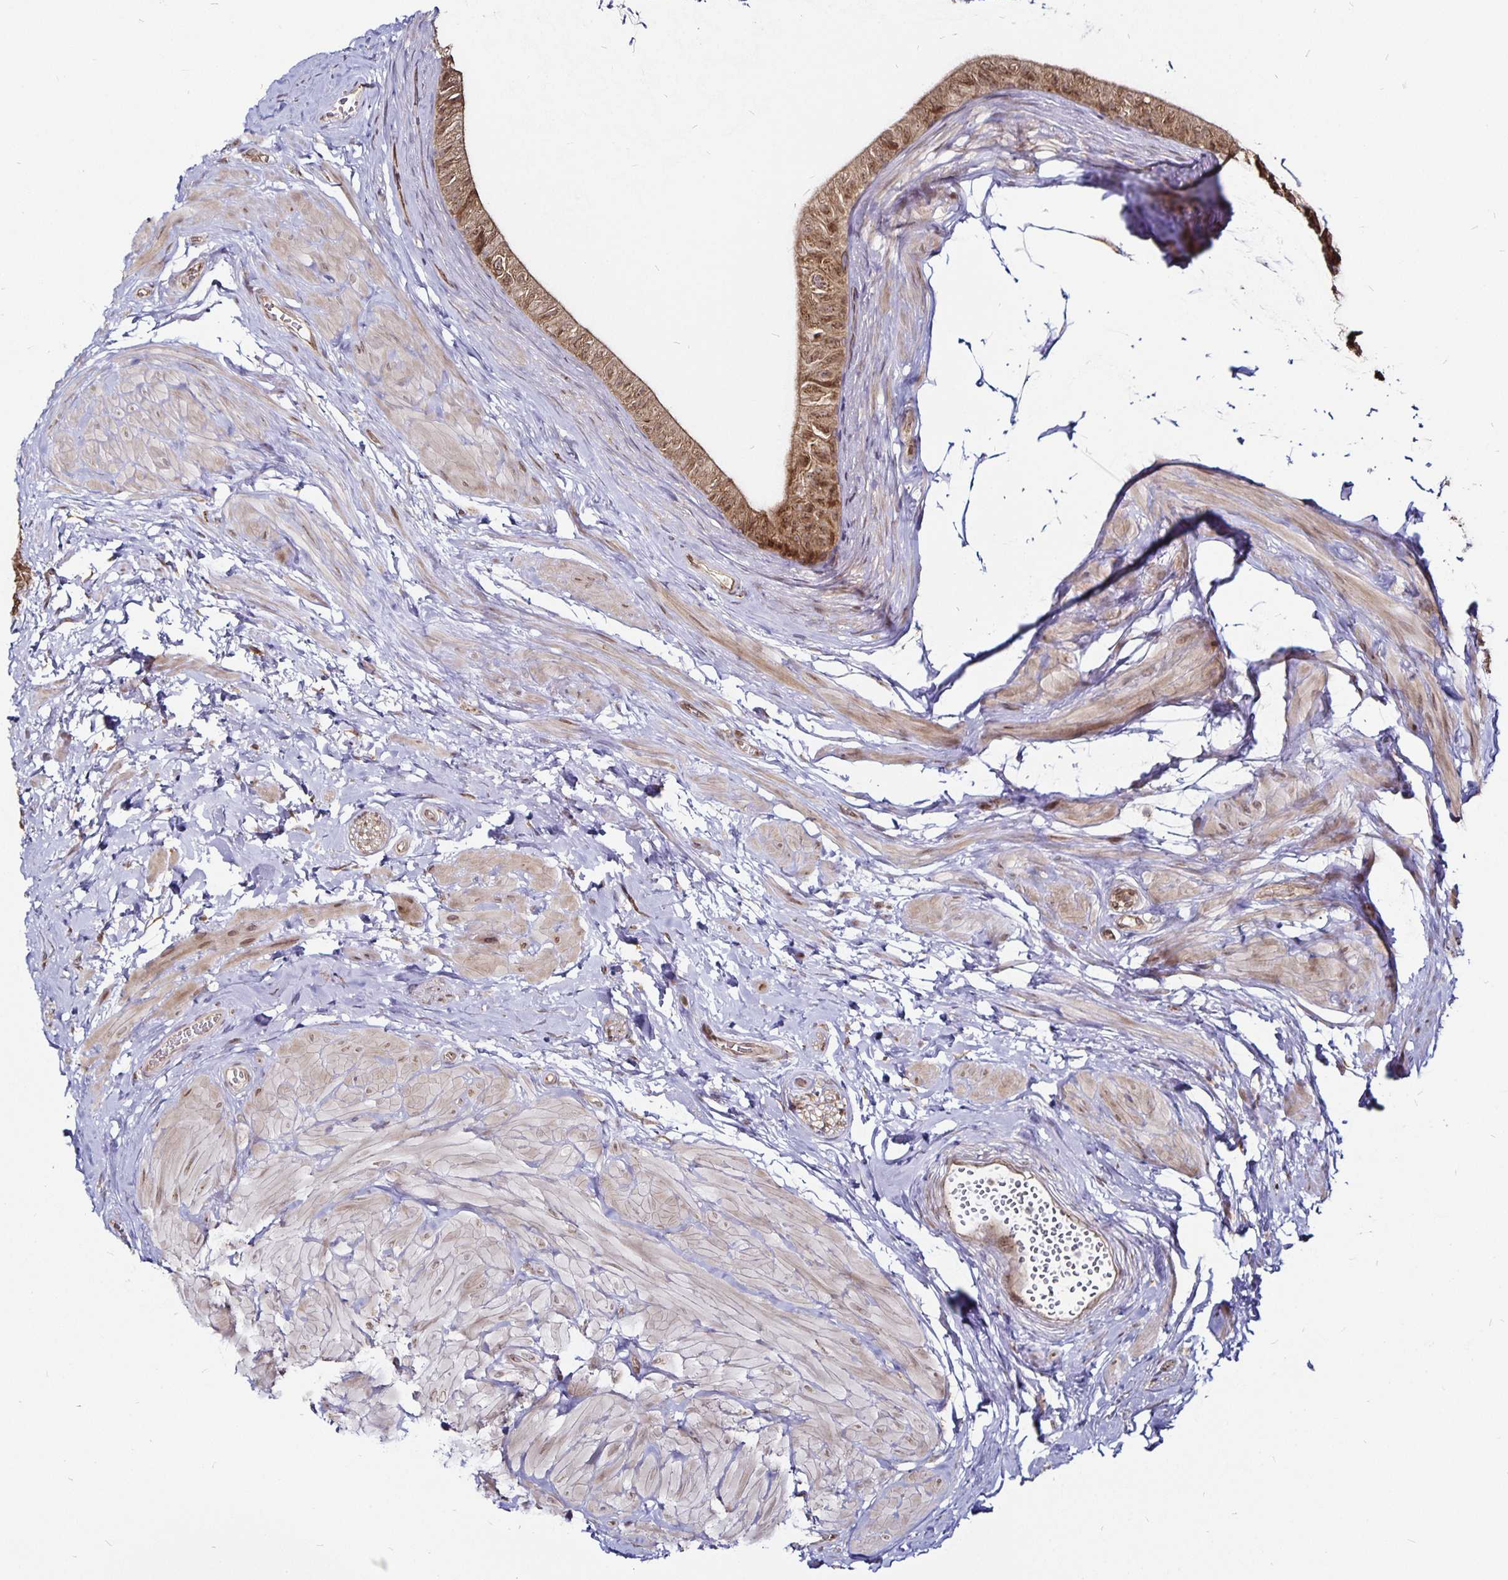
{"staining": {"intensity": "moderate", "quantity": "25%-75%", "location": "cytoplasmic/membranous,nuclear"}, "tissue": "epididymis", "cell_type": "Glandular cells", "image_type": "normal", "snomed": [{"axis": "morphology", "description": "Normal tissue, NOS"}, {"axis": "topography", "description": "Epididymis, spermatic cord, NOS"}, {"axis": "topography", "description": "Epididymis"}, {"axis": "topography", "description": "Peripheral nerve tissue"}], "caption": "IHC photomicrograph of normal epididymis: epididymis stained using IHC demonstrates medium levels of moderate protein expression localized specifically in the cytoplasmic/membranous,nuclear of glandular cells, appearing as a cytoplasmic/membranous,nuclear brown color.", "gene": "CYP27A1", "patient": {"sex": "male", "age": 29}}